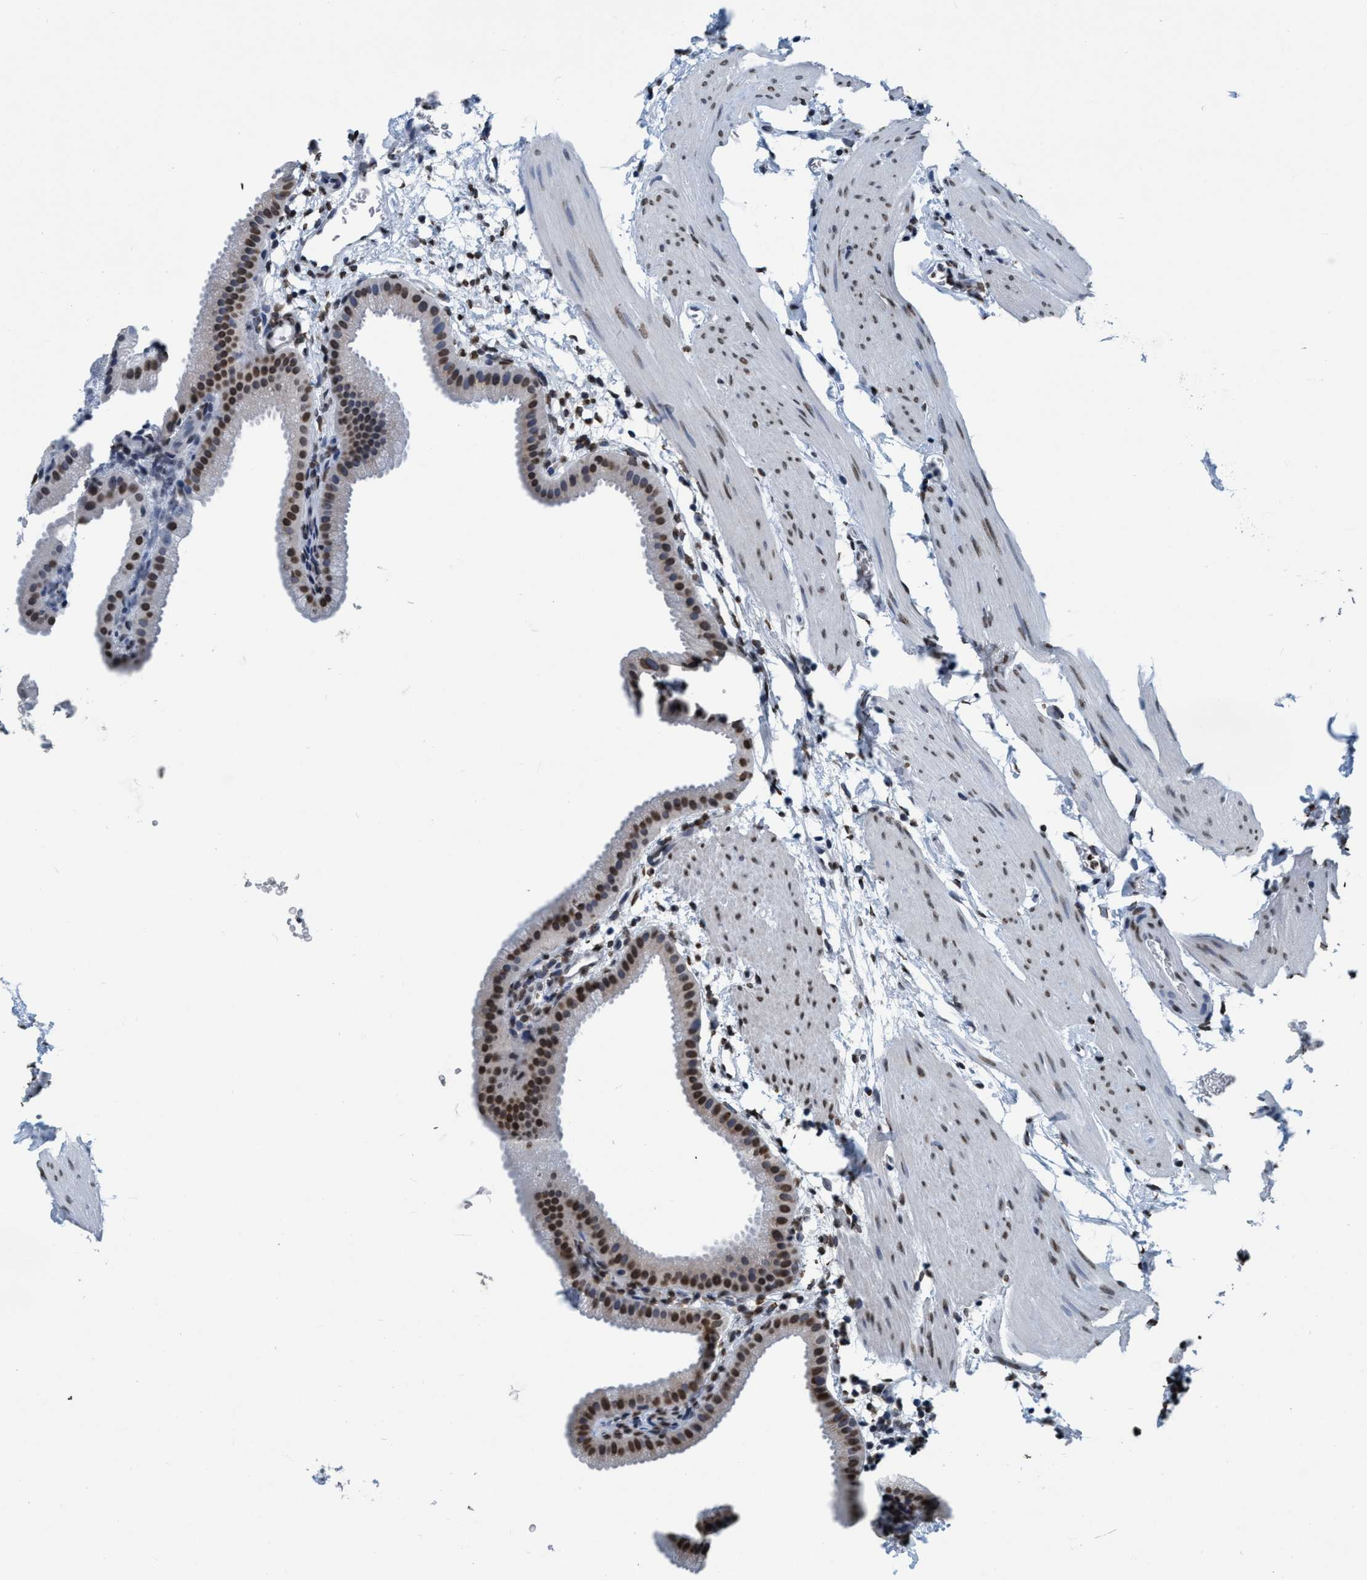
{"staining": {"intensity": "strong", "quantity": ">75%", "location": "nuclear"}, "tissue": "gallbladder", "cell_type": "Glandular cells", "image_type": "normal", "snomed": [{"axis": "morphology", "description": "Normal tissue, NOS"}, {"axis": "topography", "description": "Gallbladder"}], "caption": "This is an image of IHC staining of normal gallbladder, which shows strong staining in the nuclear of glandular cells.", "gene": "CCNE2", "patient": {"sex": "female", "age": 64}}